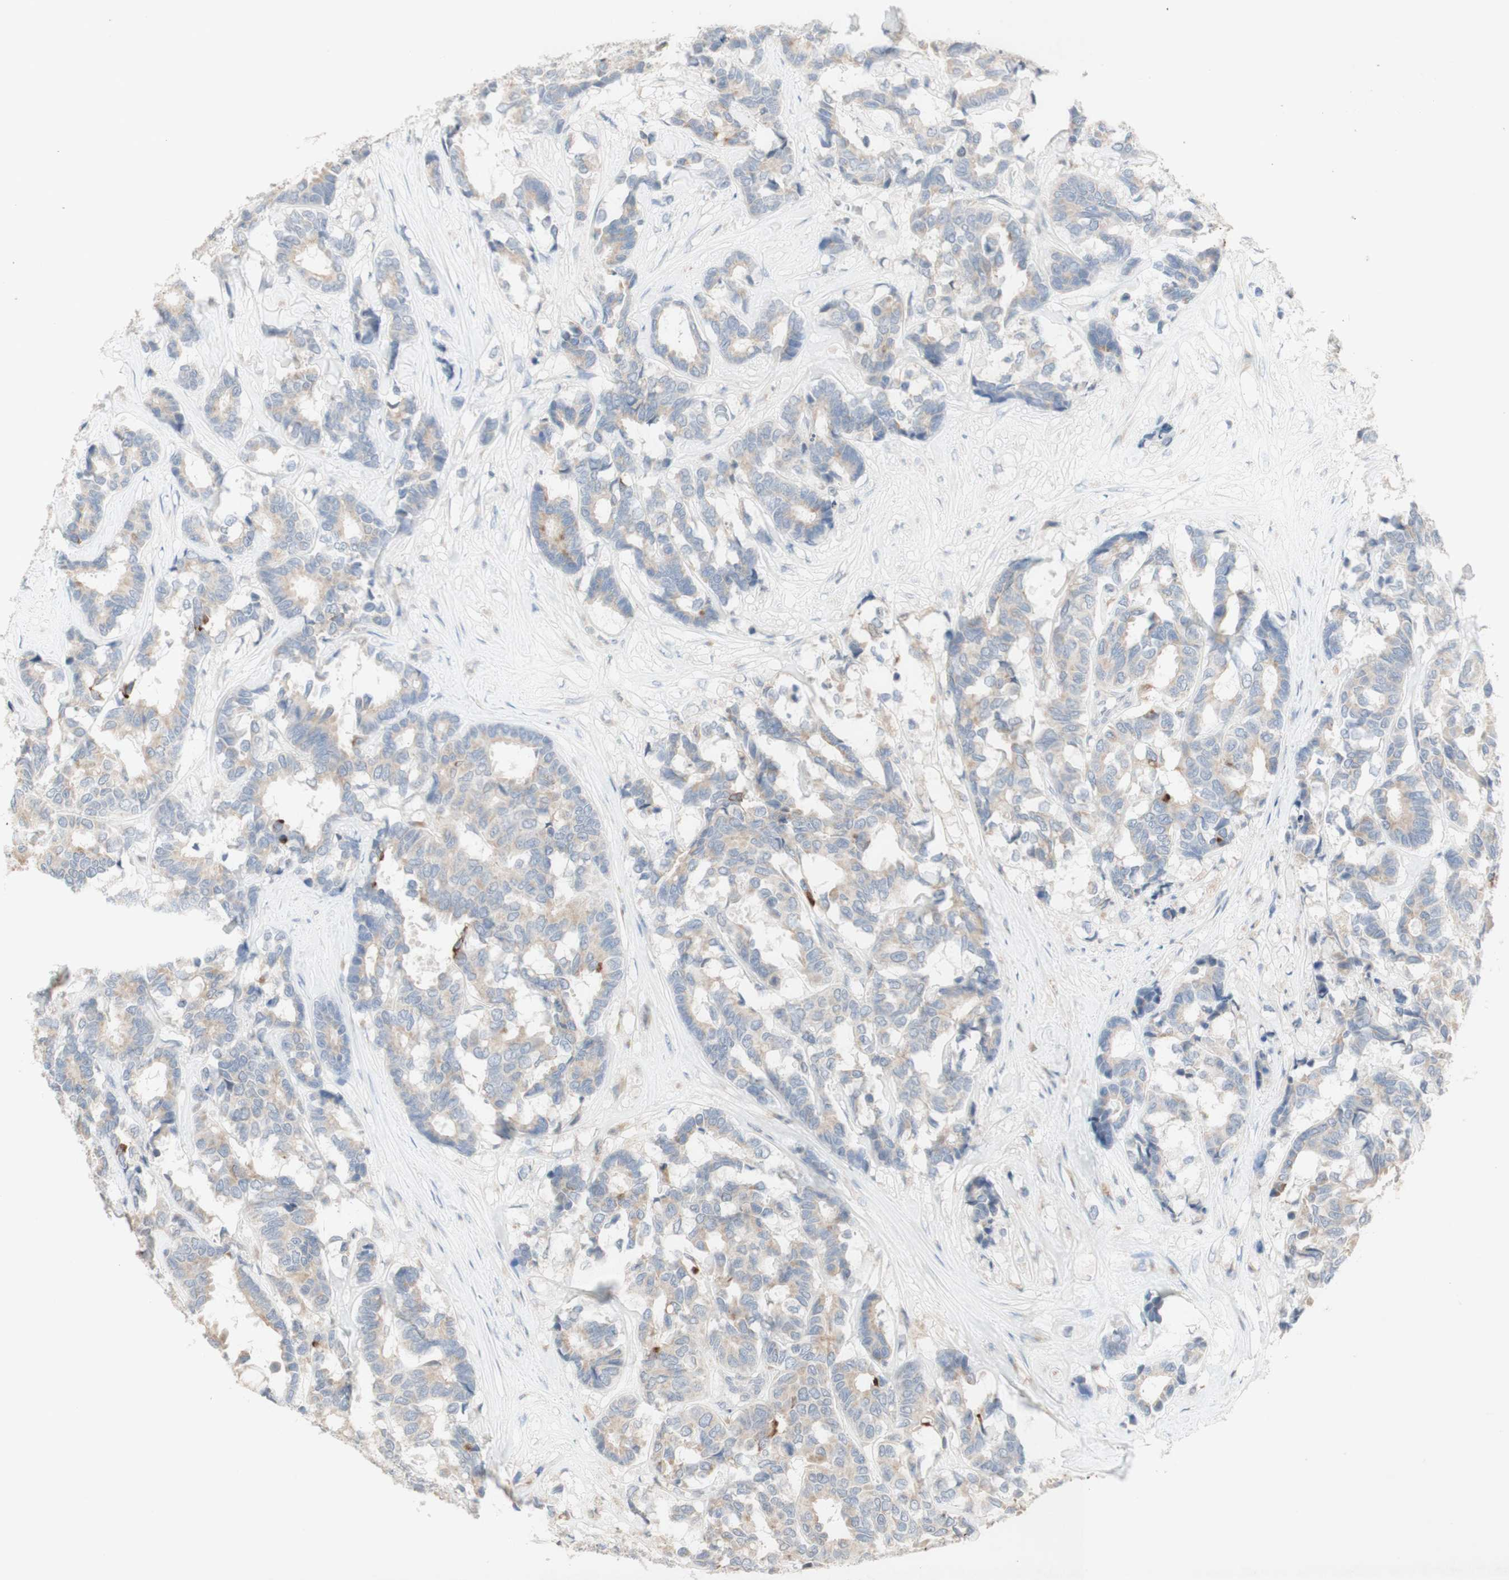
{"staining": {"intensity": "weak", "quantity": "<25%", "location": "cytoplasmic/membranous"}, "tissue": "breast cancer", "cell_type": "Tumor cells", "image_type": "cancer", "snomed": [{"axis": "morphology", "description": "Duct carcinoma"}, {"axis": "topography", "description": "Breast"}], "caption": "The immunohistochemistry (IHC) histopathology image has no significant positivity in tumor cells of infiltrating ductal carcinoma (breast) tissue. (Immunohistochemistry, brightfield microscopy, high magnification).", "gene": "ATP6V1B1", "patient": {"sex": "female", "age": 87}}